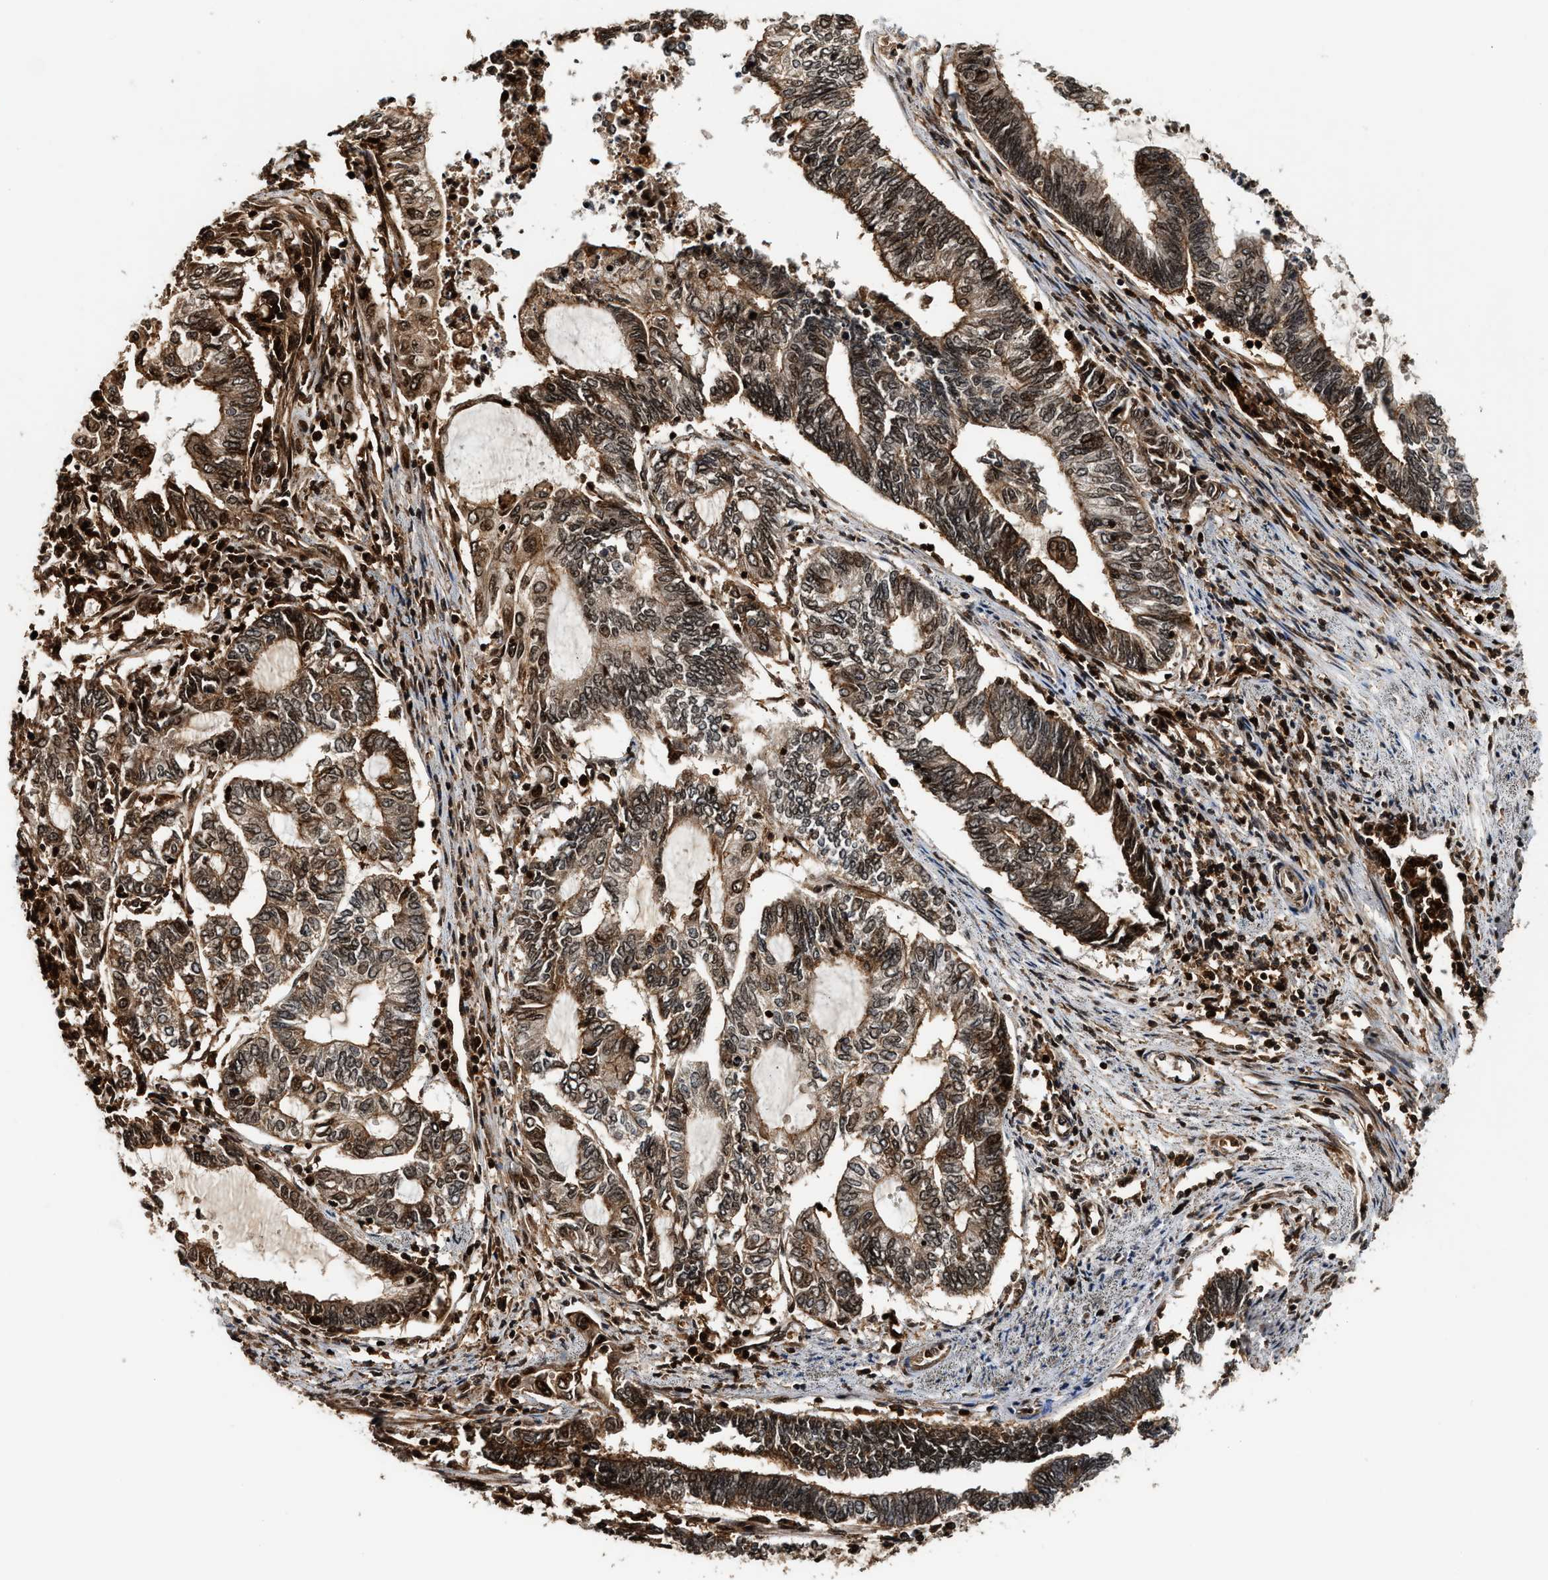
{"staining": {"intensity": "strong", "quantity": ">75%", "location": "cytoplasmic/membranous,nuclear"}, "tissue": "endometrial cancer", "cell_type": "Tumor cells", "image_type": "cancer", "snomed": [{"axis": "morphology", "description": "Adenocarcinoma, NOS"}, {"axis": "topography", "description": "Uterus"}, {"axis": "topography", "description": "Endometrium"}], "caption": "Immunohistochemistry (IHC) image of adenocarcinoma (endometrial) stained for a protein (brown), which displays high levels of strong cytoplasmic/membranous and nuclear positivity in approximately >75% of tumor cells.", "gene": "MDM2", "patient": {"sex": "female", "age": 70}}